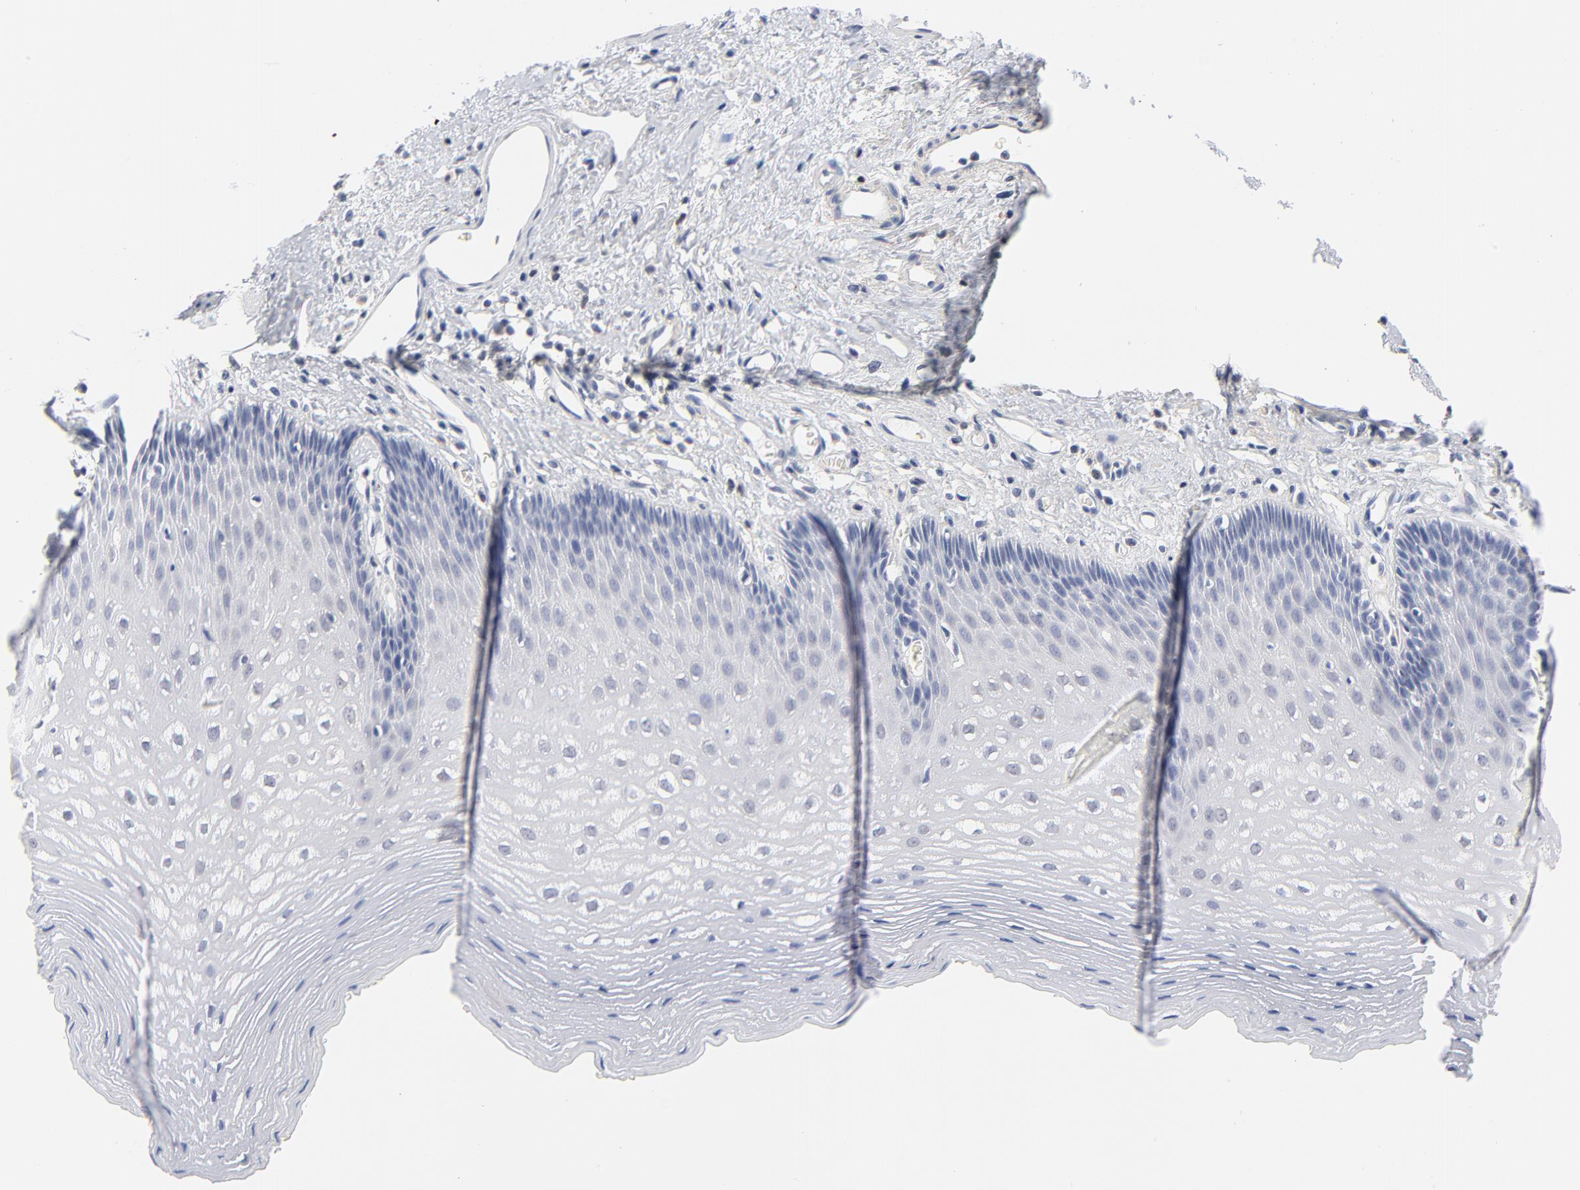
{"staining": {"intensity": "negative", "quantity": "none", "location": "none"}, "tissue": "esophagus", "cell_type": "Squamous epithelial cells", "image_type": "normal", "snomed": [{"axis": "morphology", "description": "Normal tissue, NOS"}, {"axis": "topography", "description": "Esophagus"}], "caption": "Normal esophagus was stained to show a protein in brown. There is no significant staining in squamous epithelial cells. The staining is performed using DAB (3,3'-diaminobenzidine) brown chromogen with nuclei counter-stained in using hematoxylin.", "gene": "CAB39L", "patient": {"sex": "female", "age": 70}}